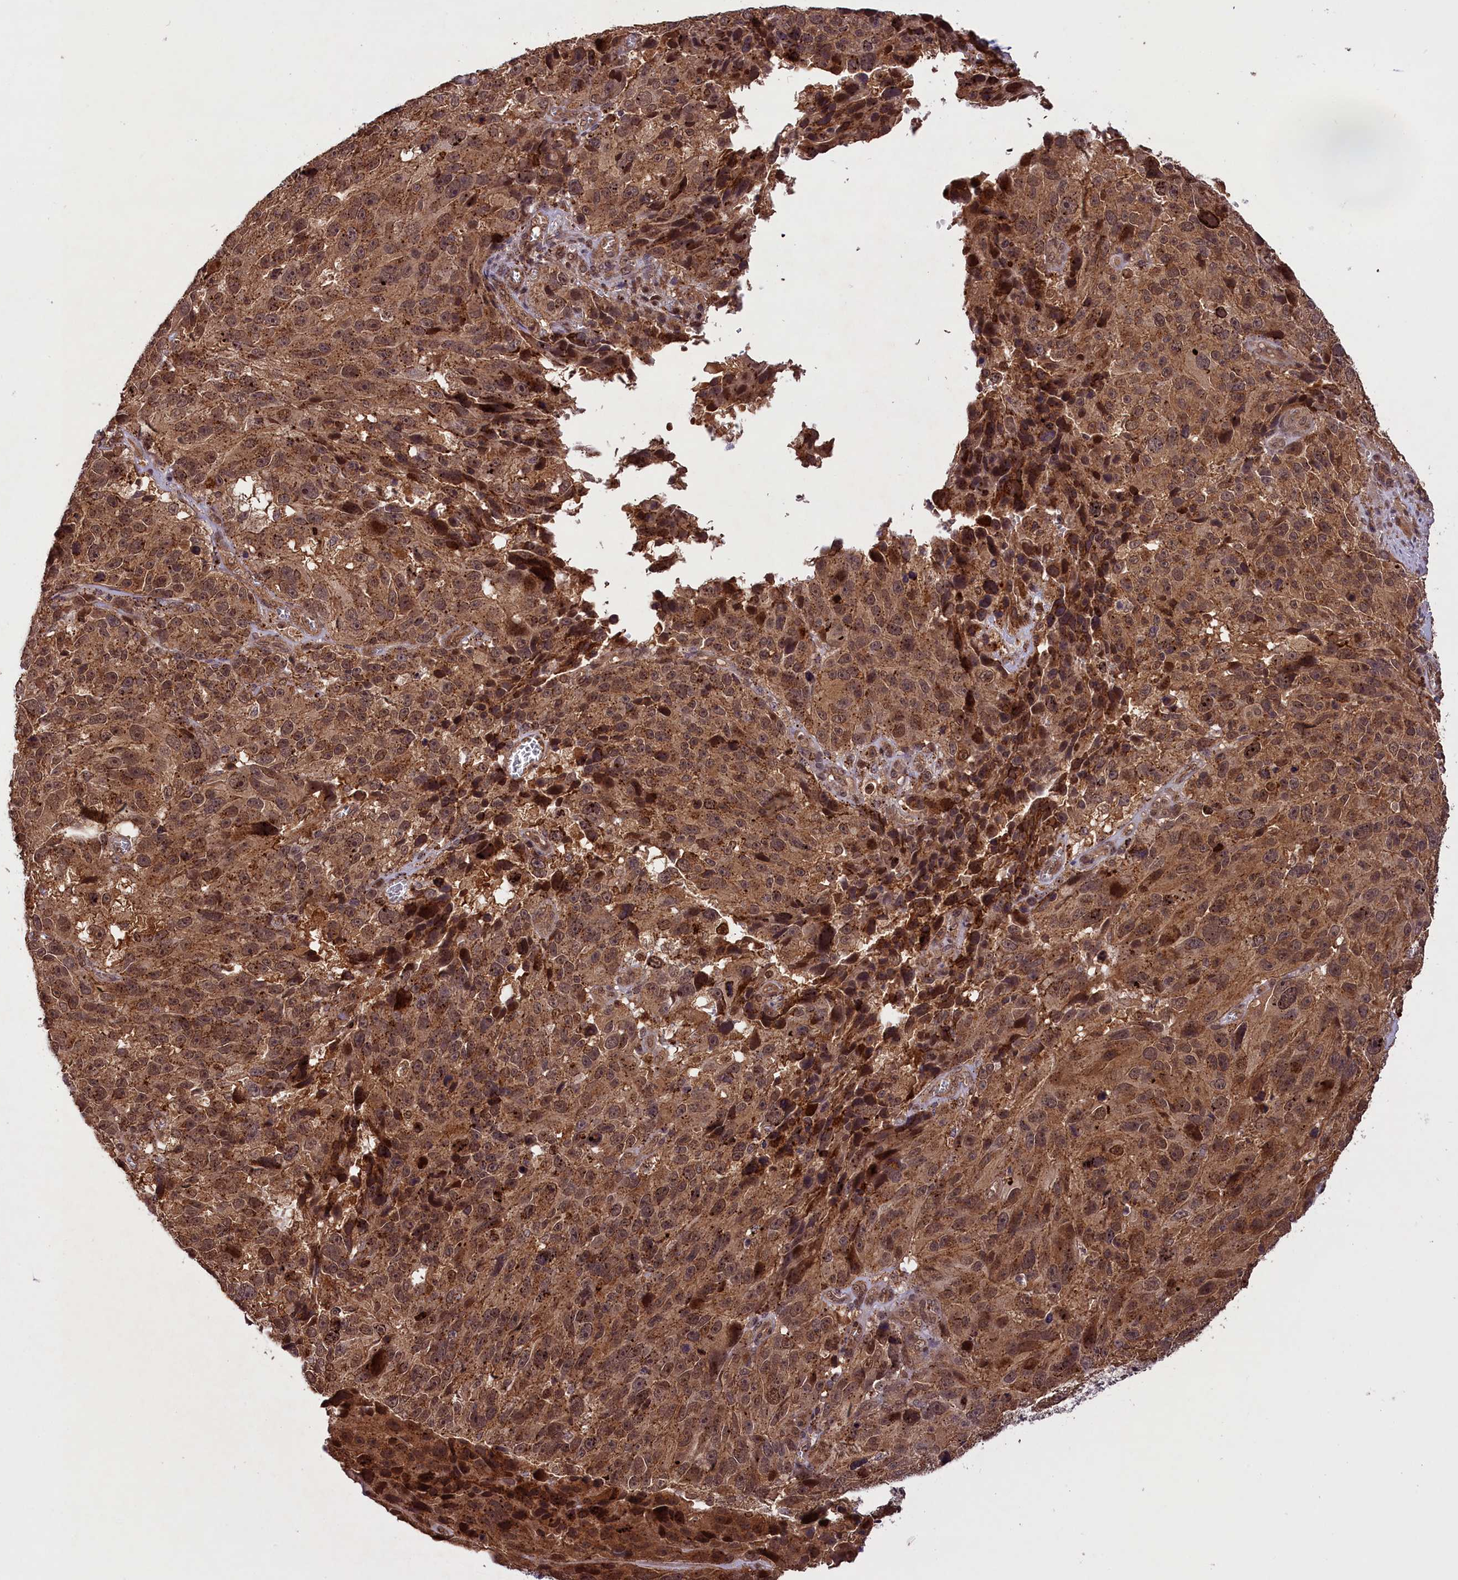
{"staining": {"intensity": "moderate", "quantity": ">75%", "location": "cytoplasmic/membranous,nuclear"}, "tissue": "melanoma", "cell_type": "Tumor cells", "image_type": "cancer", "snomed": [{"axis": "morphology", "description": "Malignant melanoma, NOS"}, {"axis": "topography", "description": "Skin"}], "caption": "Melanoma tissue displays moderate cytoplasmic/membranous and nuclear expression in about >75% of tumor cells, visualized by immunohistochemistry.", "gene": "IST1", "patient": {"sex": "male", "age": 84}}